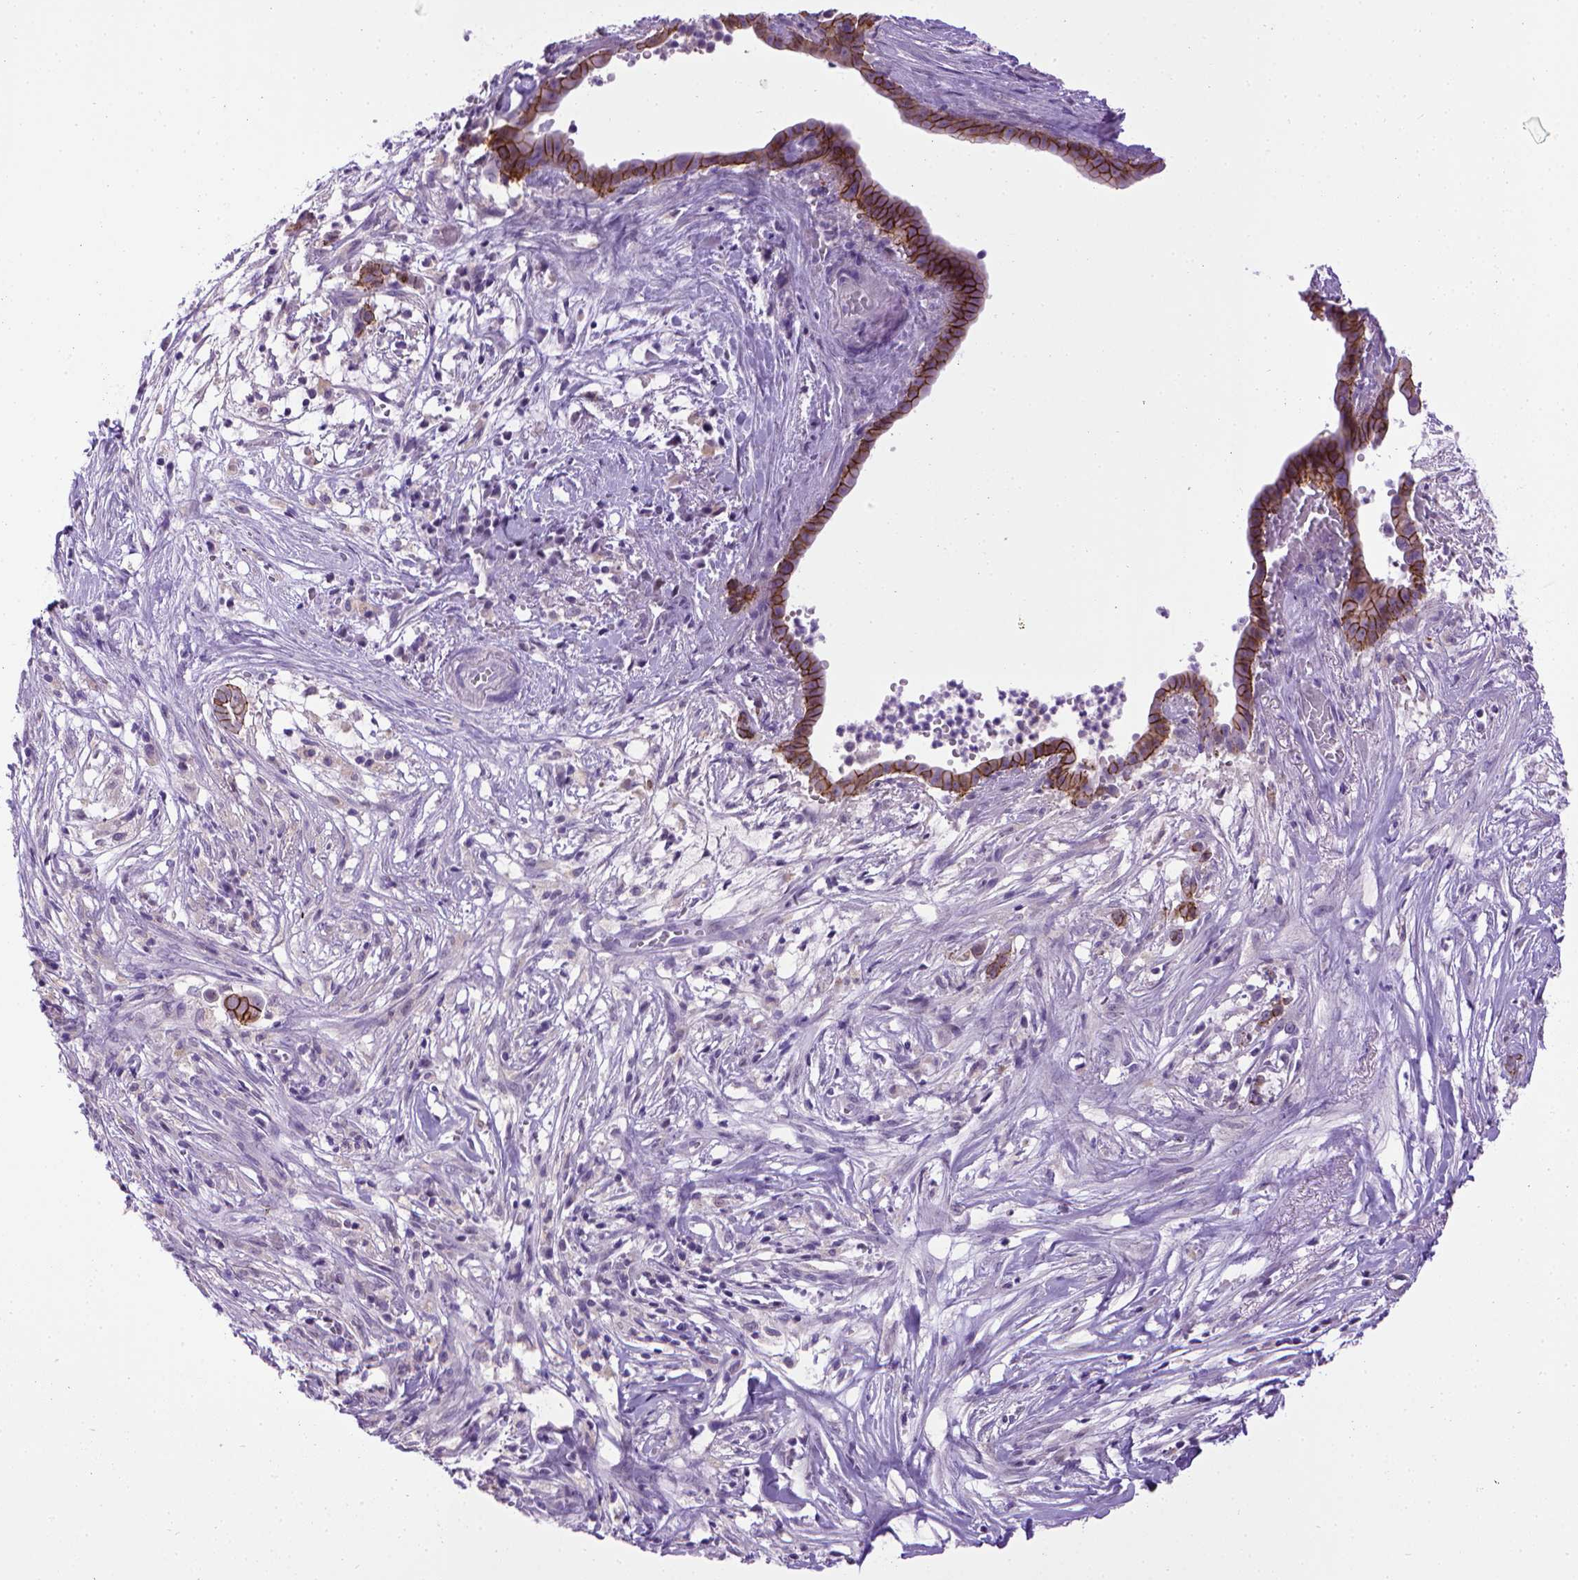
{"staining": {"intensity": "strong", "quantity": ">75%", "location": "cytoplasmic/membranous"}, "tissue": "pancreatic cancer", "cell_type": "Tumor cells", "image_type": "cancer", "snomed": [{"axis": "morphology", "description": "Adenocarcinoma, NOS"}, {"axis": "topography", "description": "Pancreas"}], "caption": "Pancreatic cancer stained with a brown dye displays strong cytoplasmic/membranous positive positivity in about >75% of tumor cells.", "gene": "CDH1", "patient": {"sex": "male", "age": 61}}